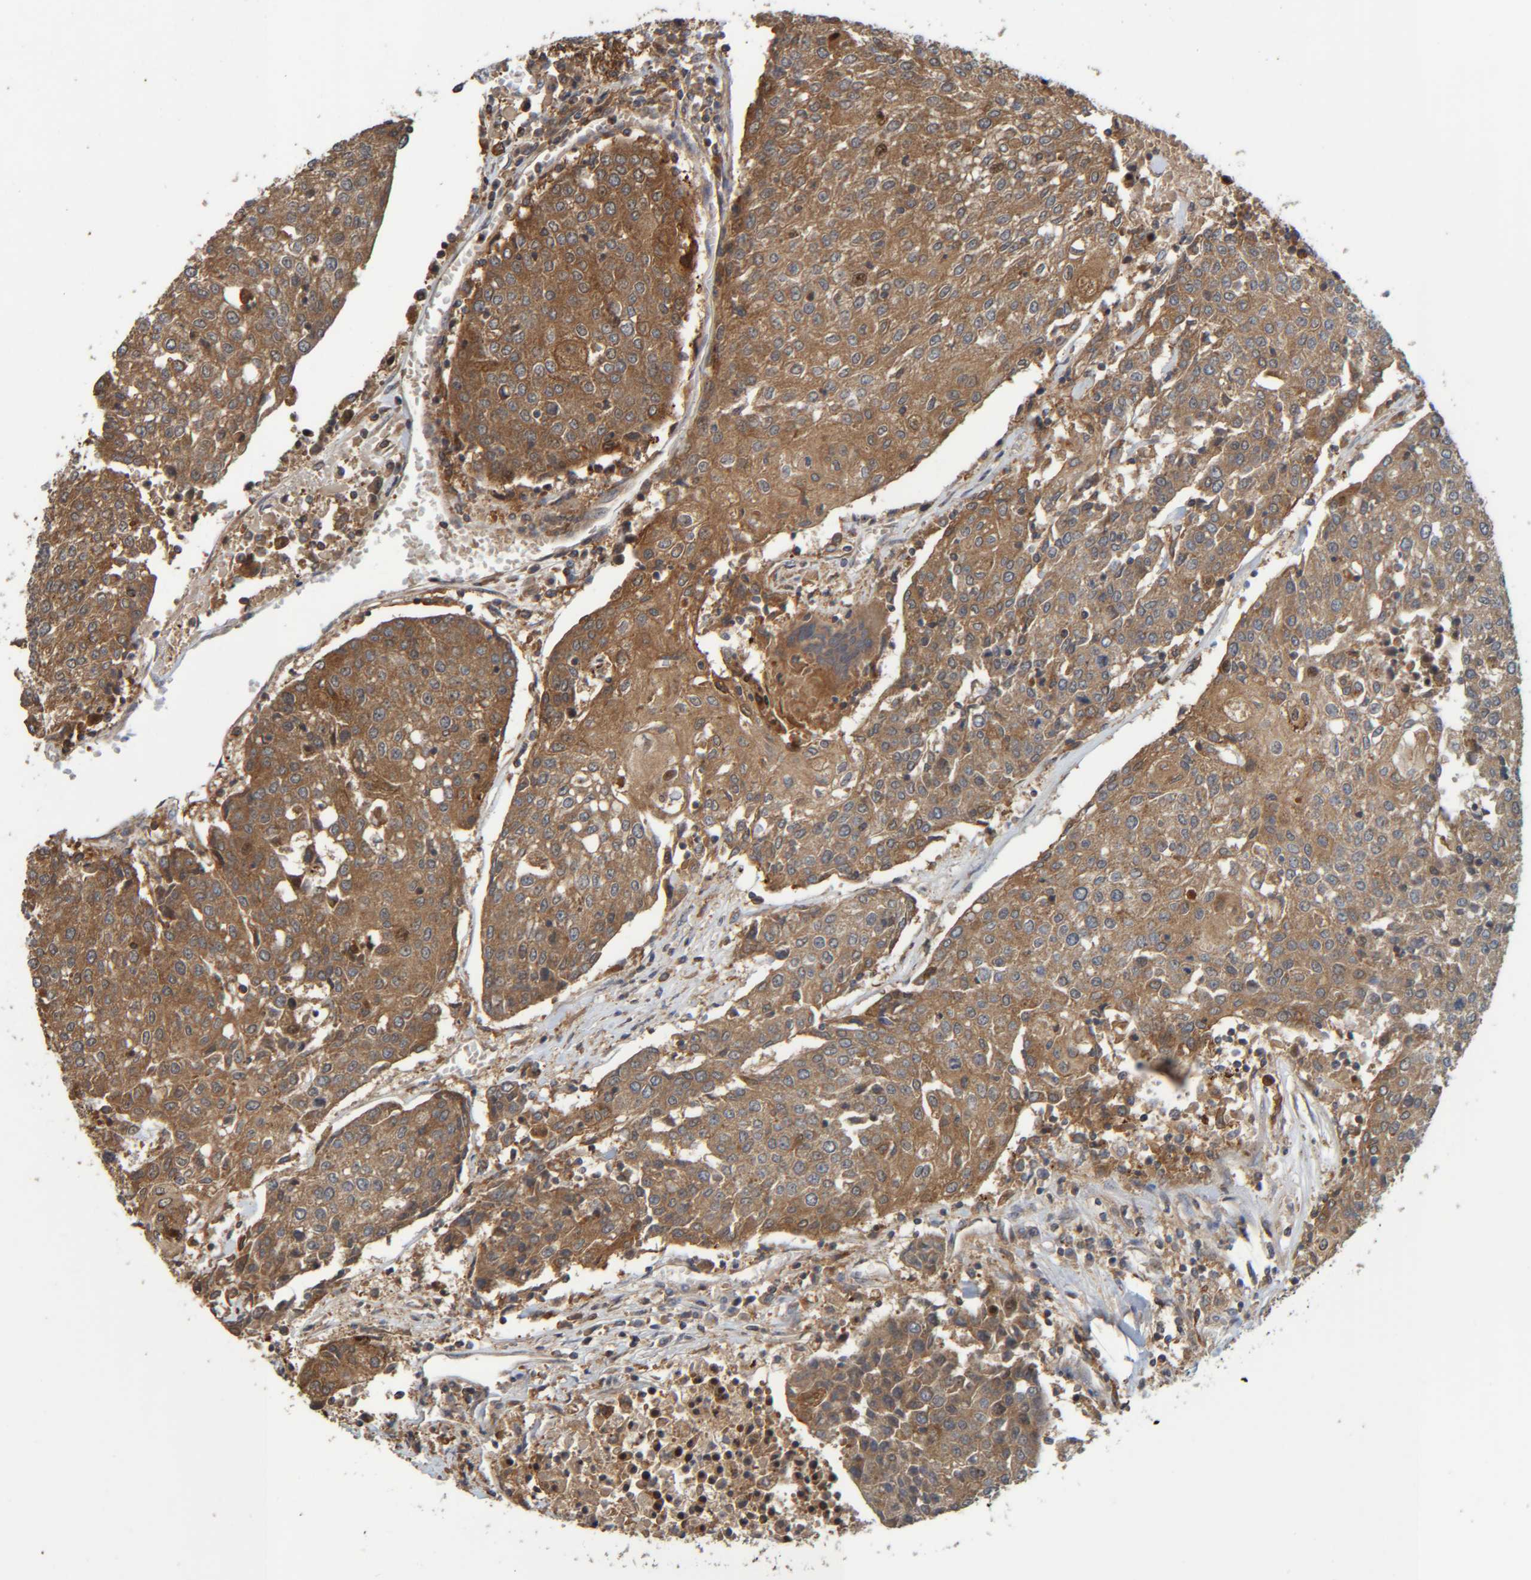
{"staining": {"intensity": "moderate", "quantity": ">75%", "location": "cytoplasmic/membranous"}, "tissue": "urothelial cancer", "cell_type": "Tumor cells", "image_type": "cancer", "snomed": [{"axis": "morphology", "description": "Urothelial carcinoma, High grade"}, {"axis": "topography", "description": "Urinary bladder"}], "caption": "Immunohistochemistry (IHC) (DAB (3,3'-diaminobenzidine)) staining of human urothelial cancer reveals moderate cytoplasmic/membranous protein expression in about >75% of tumor cells.", "gene": "CCDC57", "patient": {"sex": "female", "age": 85}}